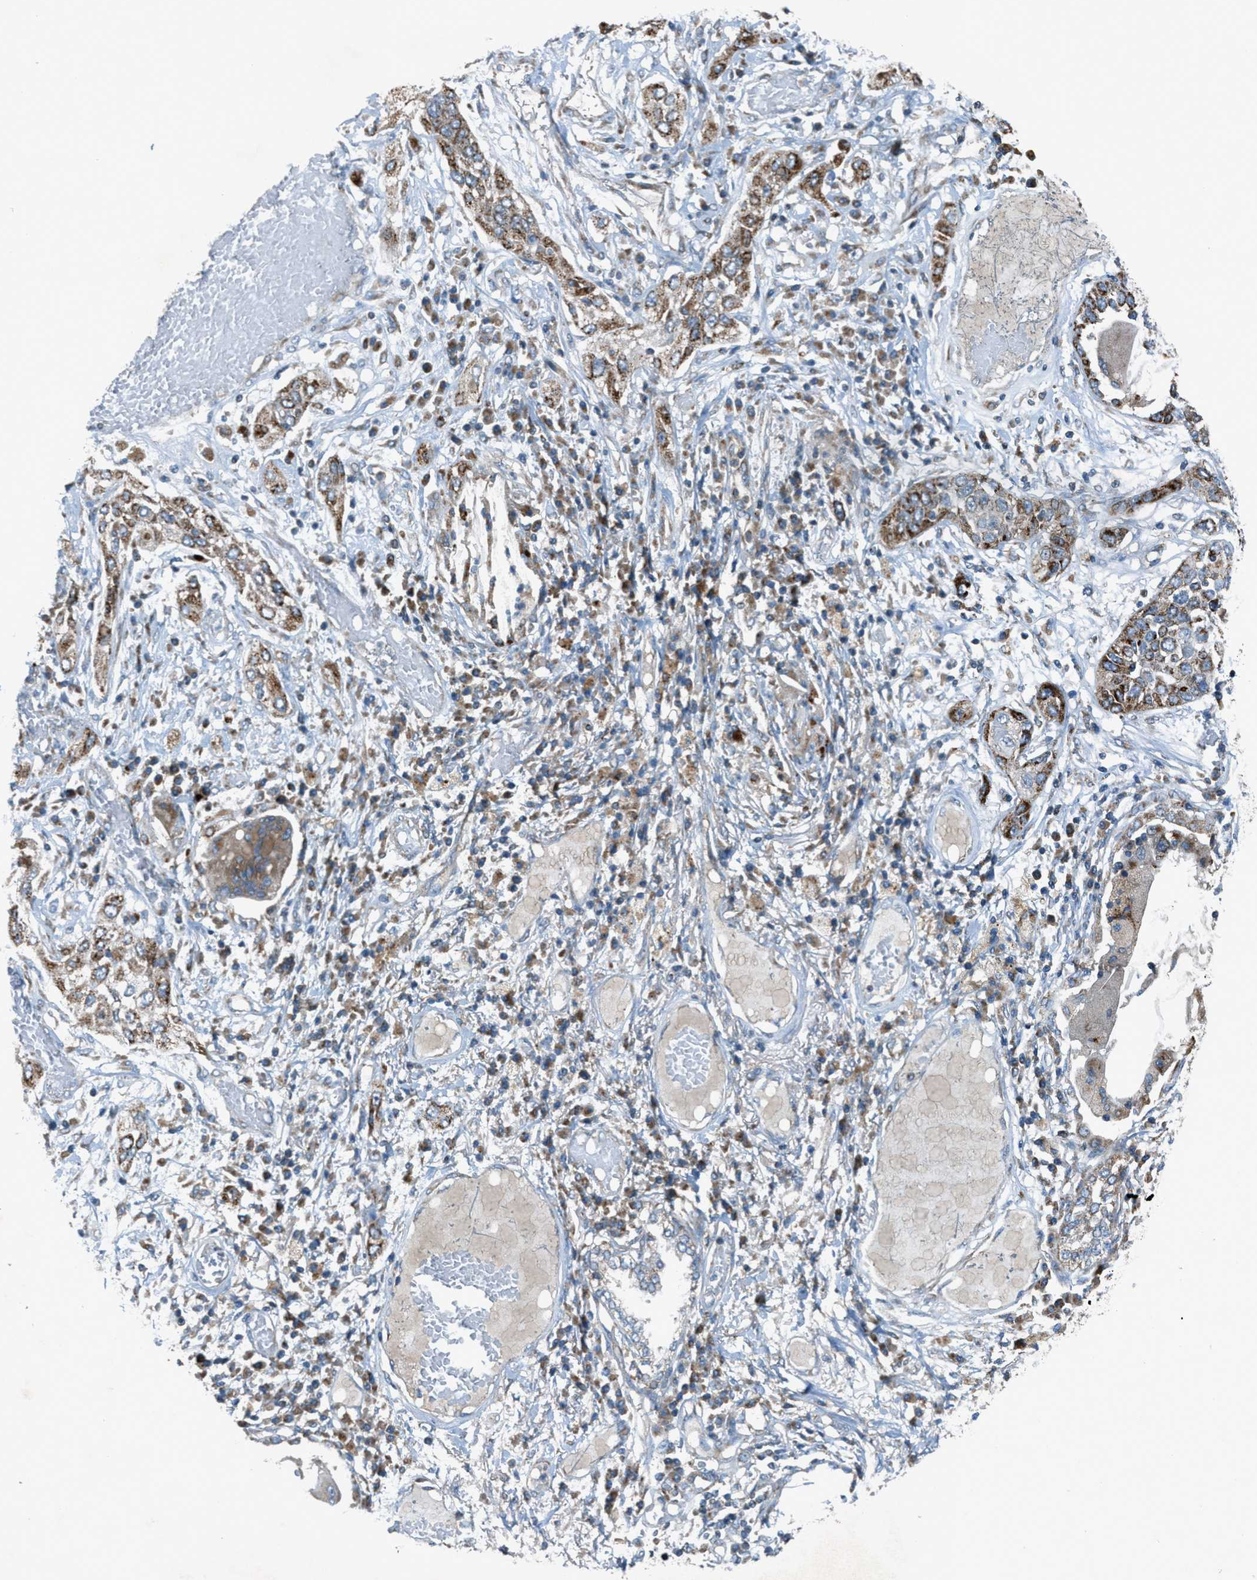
{"staining": {"intensity": "moderate", "quantity": "25%-75%", "location": "cytoplasmic/membranous"}, "tissue": "lung cancer", "cell_type": "Tumor cells", "image_type": "cancer", "snomed": [{"axis": "morphology", "description": "Squamous cell carcinoma, NOS"}, {"axis": "topography", "description": "Lung"}], "caption": "Lung cancer stained with IHC demonstrates moderate cytoplasmic/membranous positivity in about 25%-75% of tumor cells.", "gene": "BCKDK", "patient": {"sex": "male", "age": 71}}